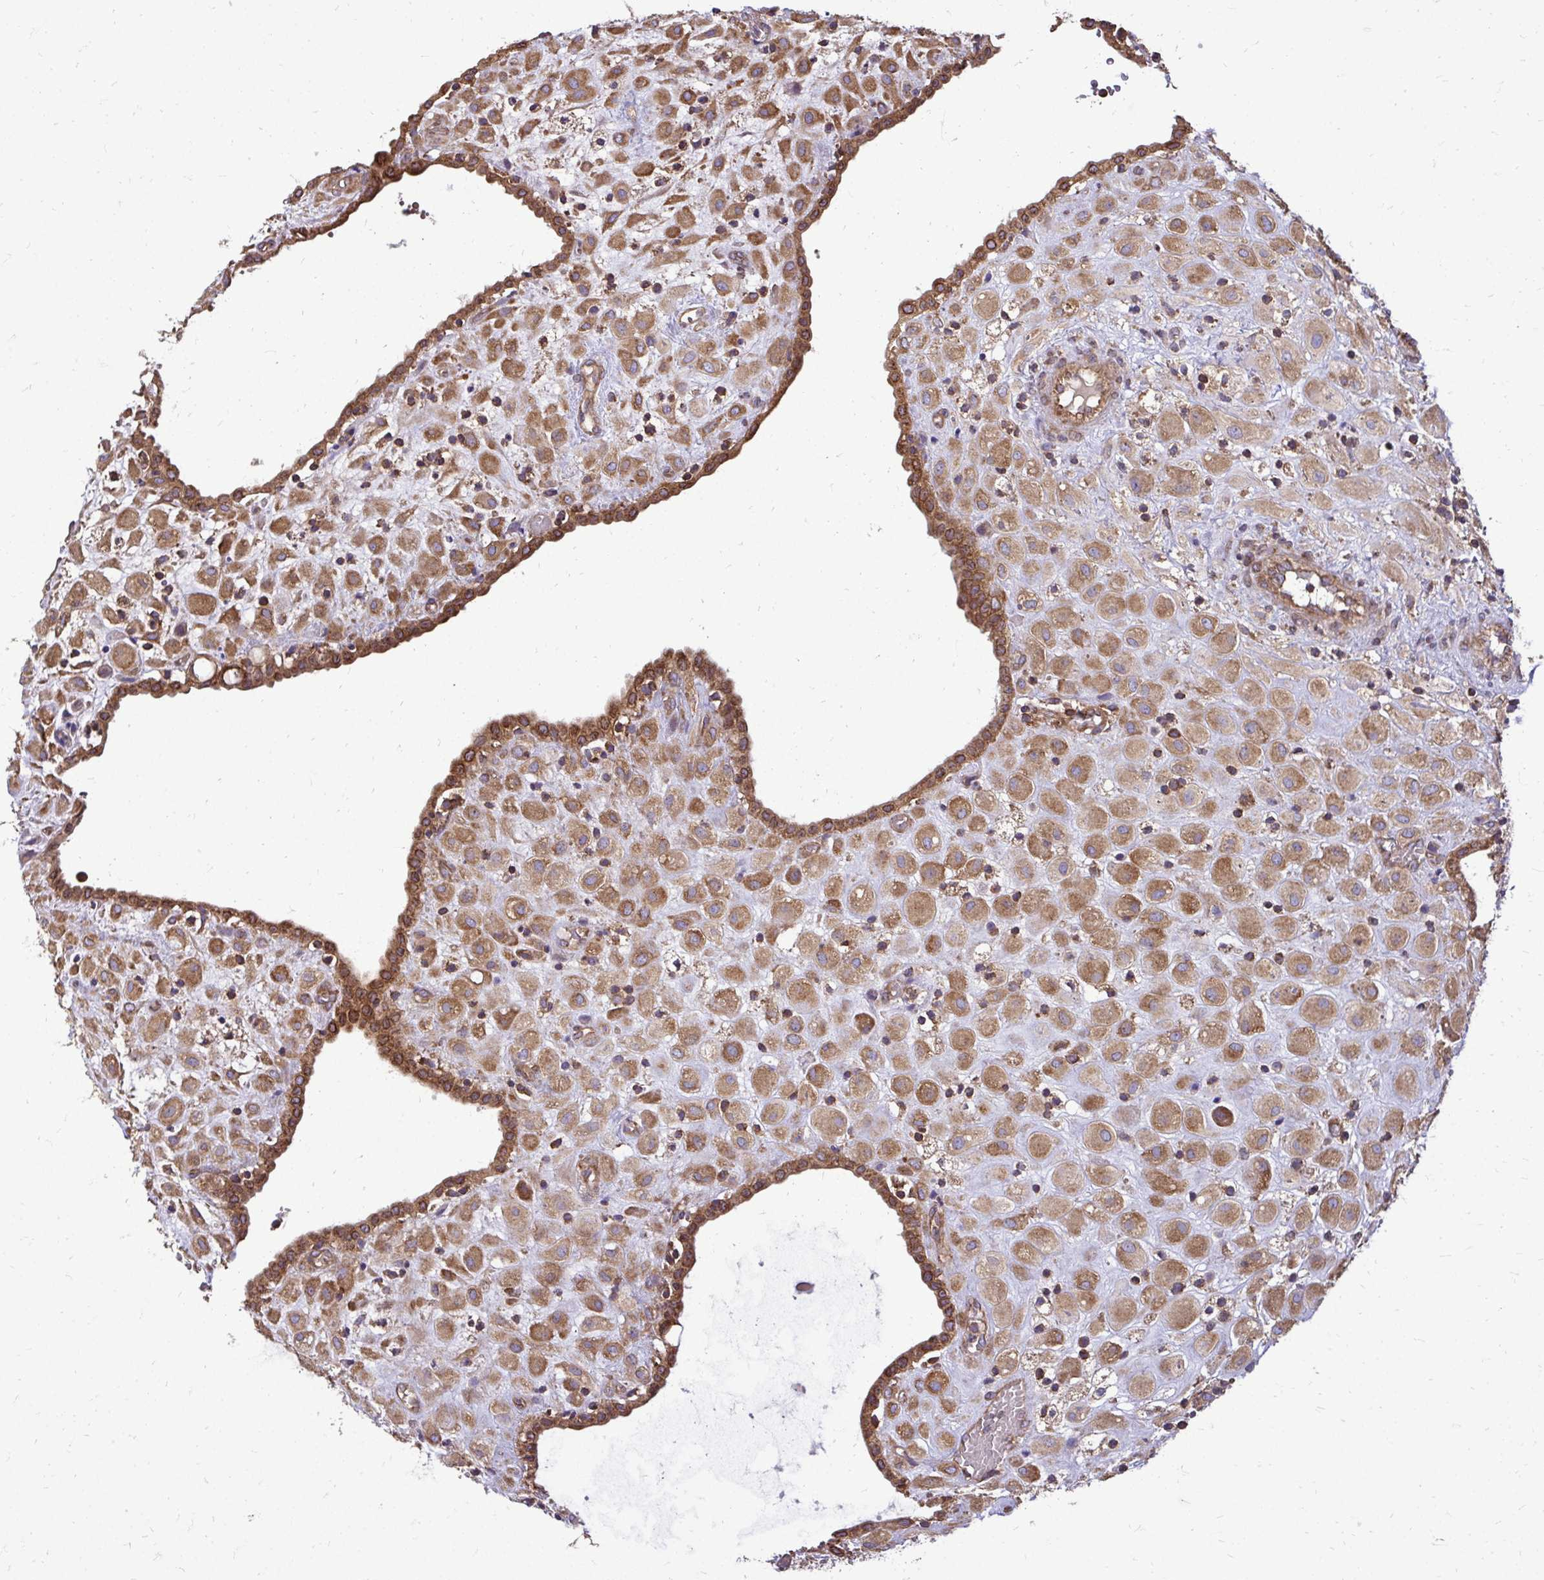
{"staining": {"intensity": "moderate", "quantity": ">75%", "location": "cytoplasmic/membranous"}, "tissue": "placenta", "cell_type": "Decidual cells", "image_type": "normal", "snomed": [{"axis": "morphology", "description": "Normal tissue, NOS"}, {"axis": "topography", "description": "Placenta"}], "caption": "Protein analysis of benign placenta shows moderate cytoplasmic/membranous expression in approximately >75% of decidual cells.", "gene": "FMR1", "patient": {"sex": "female", "age": 24}}